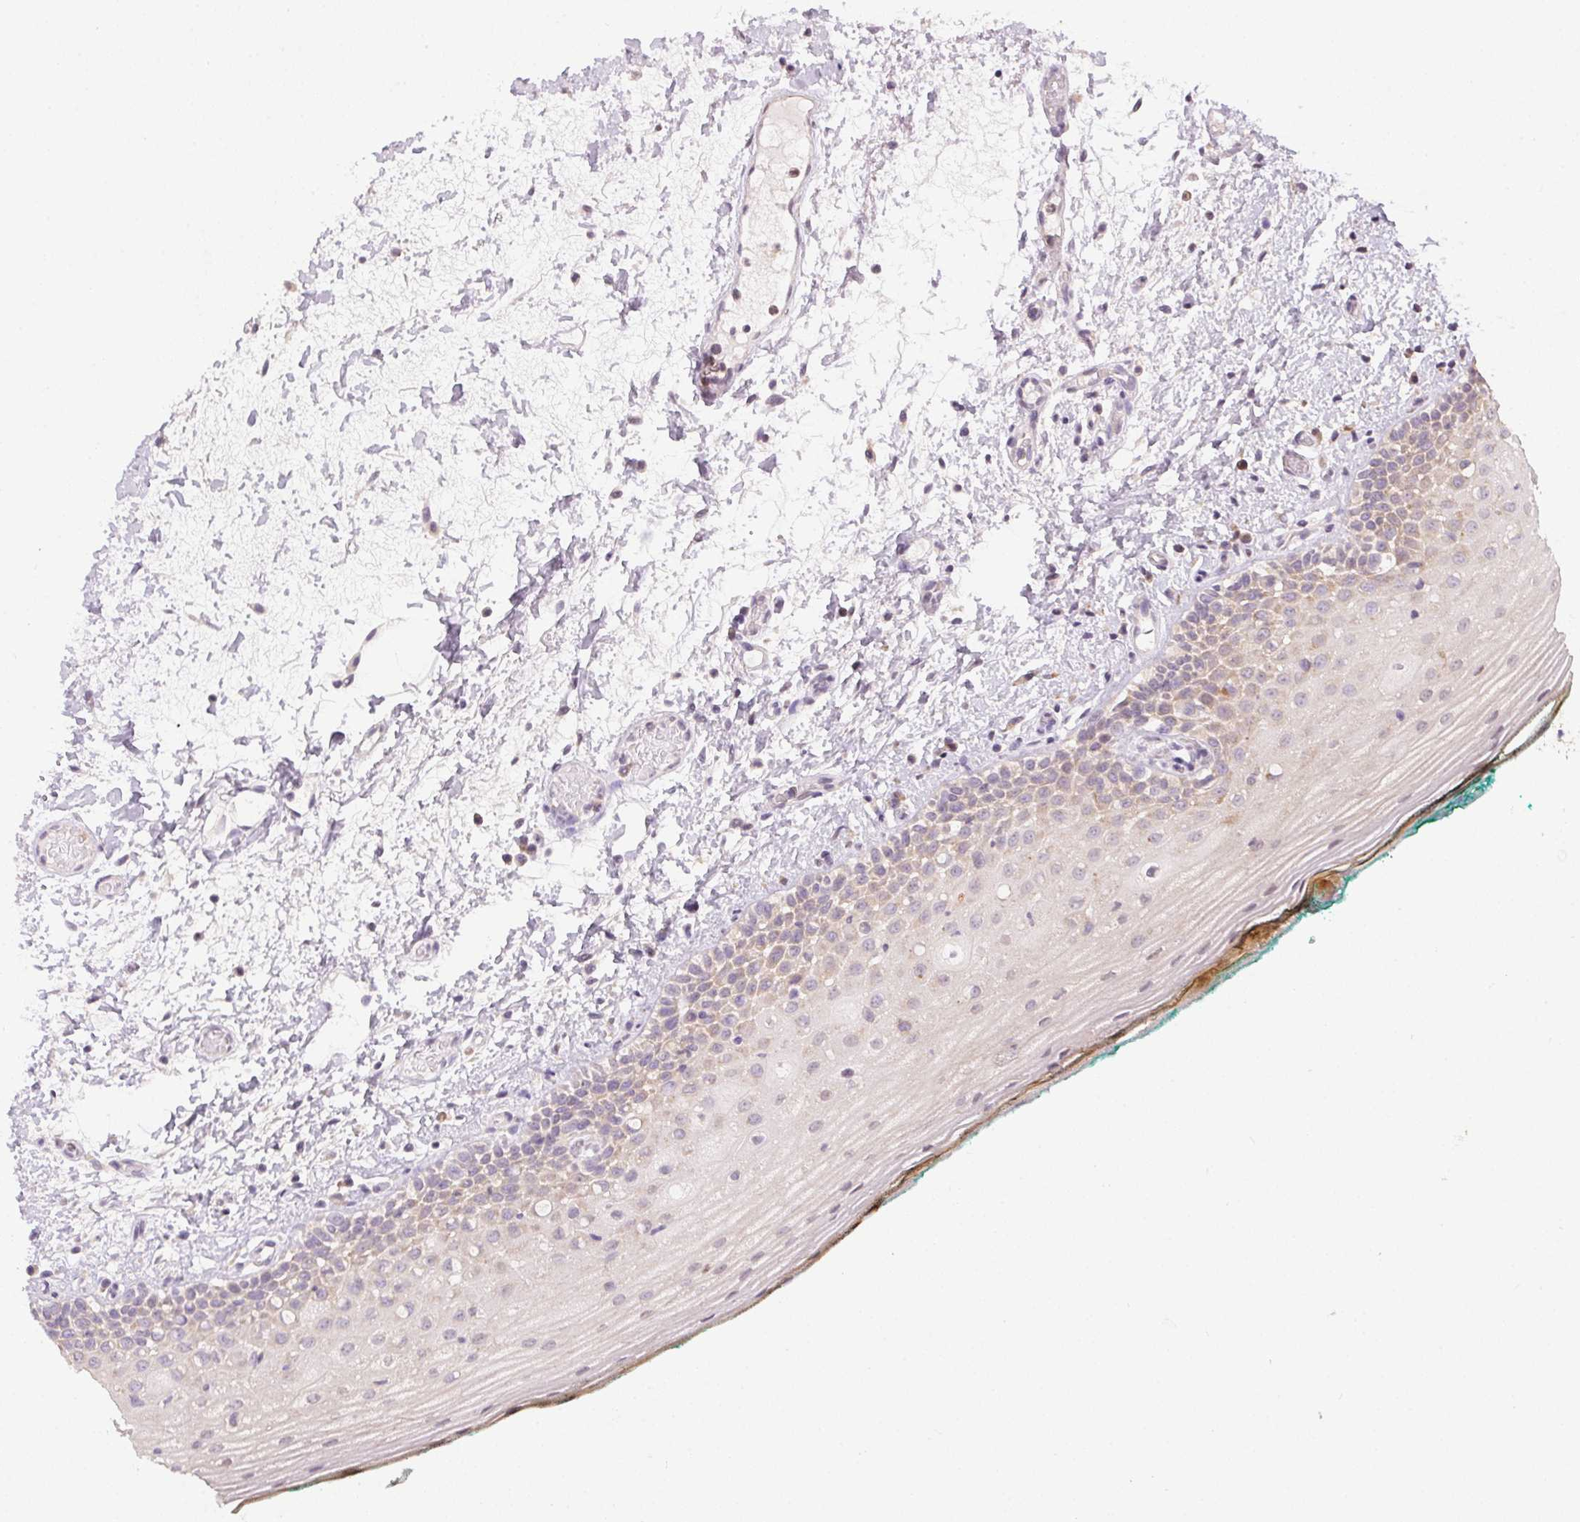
{"staining": {"intensity": "weak", "quantity": "25%-75%", "location": "cytoplasmic/membranous,nuclear"}, "tissue": "oral mucosa", "cell_type": "Squamous epithelial cells", "image_type": "normal", "snomed": [{"axis": "morphology", "description": "Normal tissue, NOS"}, {"axis": "topography", "description": "Oral tissue"}], "caption": "Weak cytoplasmic/membranous,nuclear protein positivity is identified in about 25%-75% of squamous epithelial cells in oral mucosa. (Brightfield microscopy of DAB IHC at high magnification).", "gene": "SPACA9", "patient": {"sex": "female", "age": 83}}